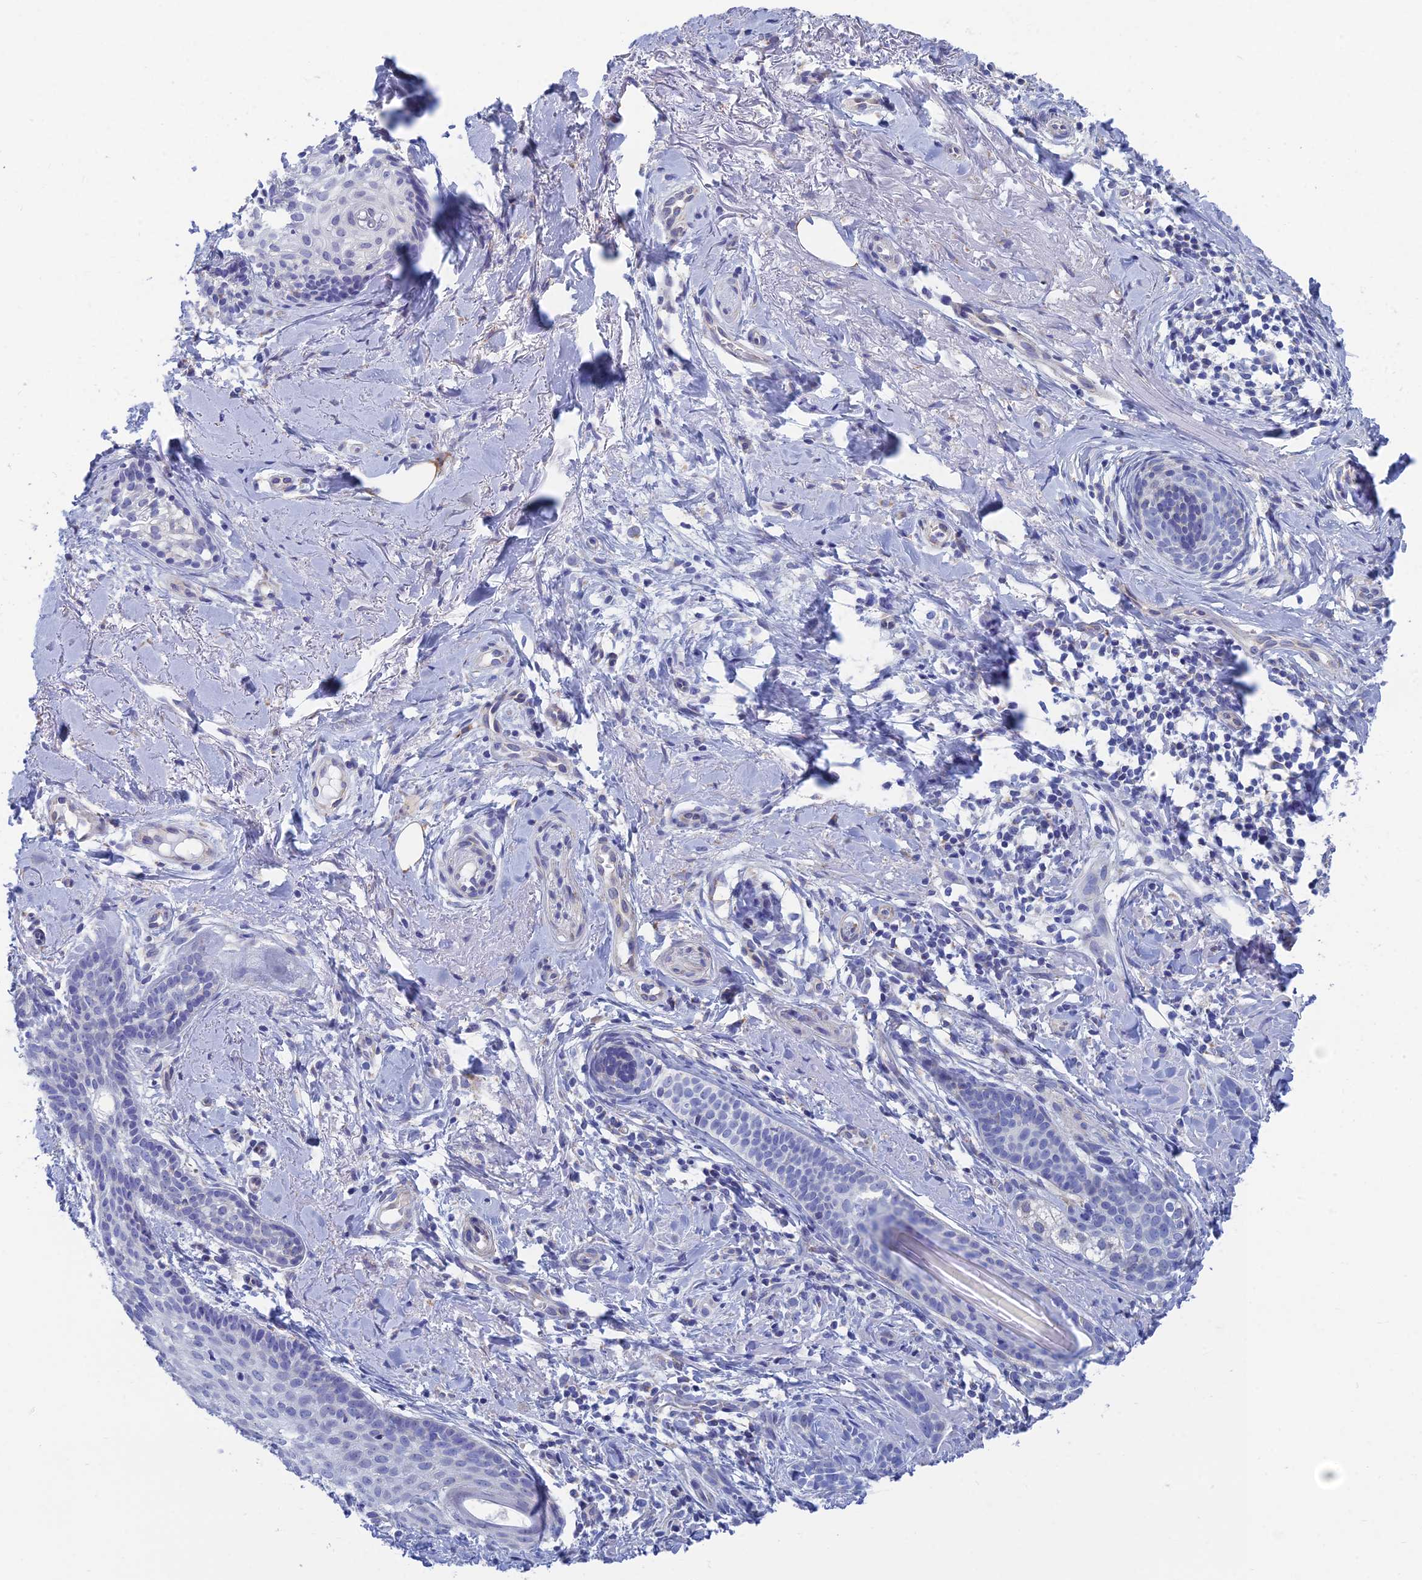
{"staining": {"intensity": "negative", "quantity": "none", "location": "none"}, "tissue": "skin cancer", "cell_type": "Tumor cells", "image_type": "cancer", "snomed": [{"axis": "morphology", "description": "Basal cell carcinoma"}, {"axis": "topography", "description": "Skin"}], "caption": "A high-resolution histopathology image shows IHC staining of skin cancer (basal cell carcinoma), which shows no significant positivity in tumor cells.", "gene": "CFAP210", "patient": {"sex": "female", "age": 76}}